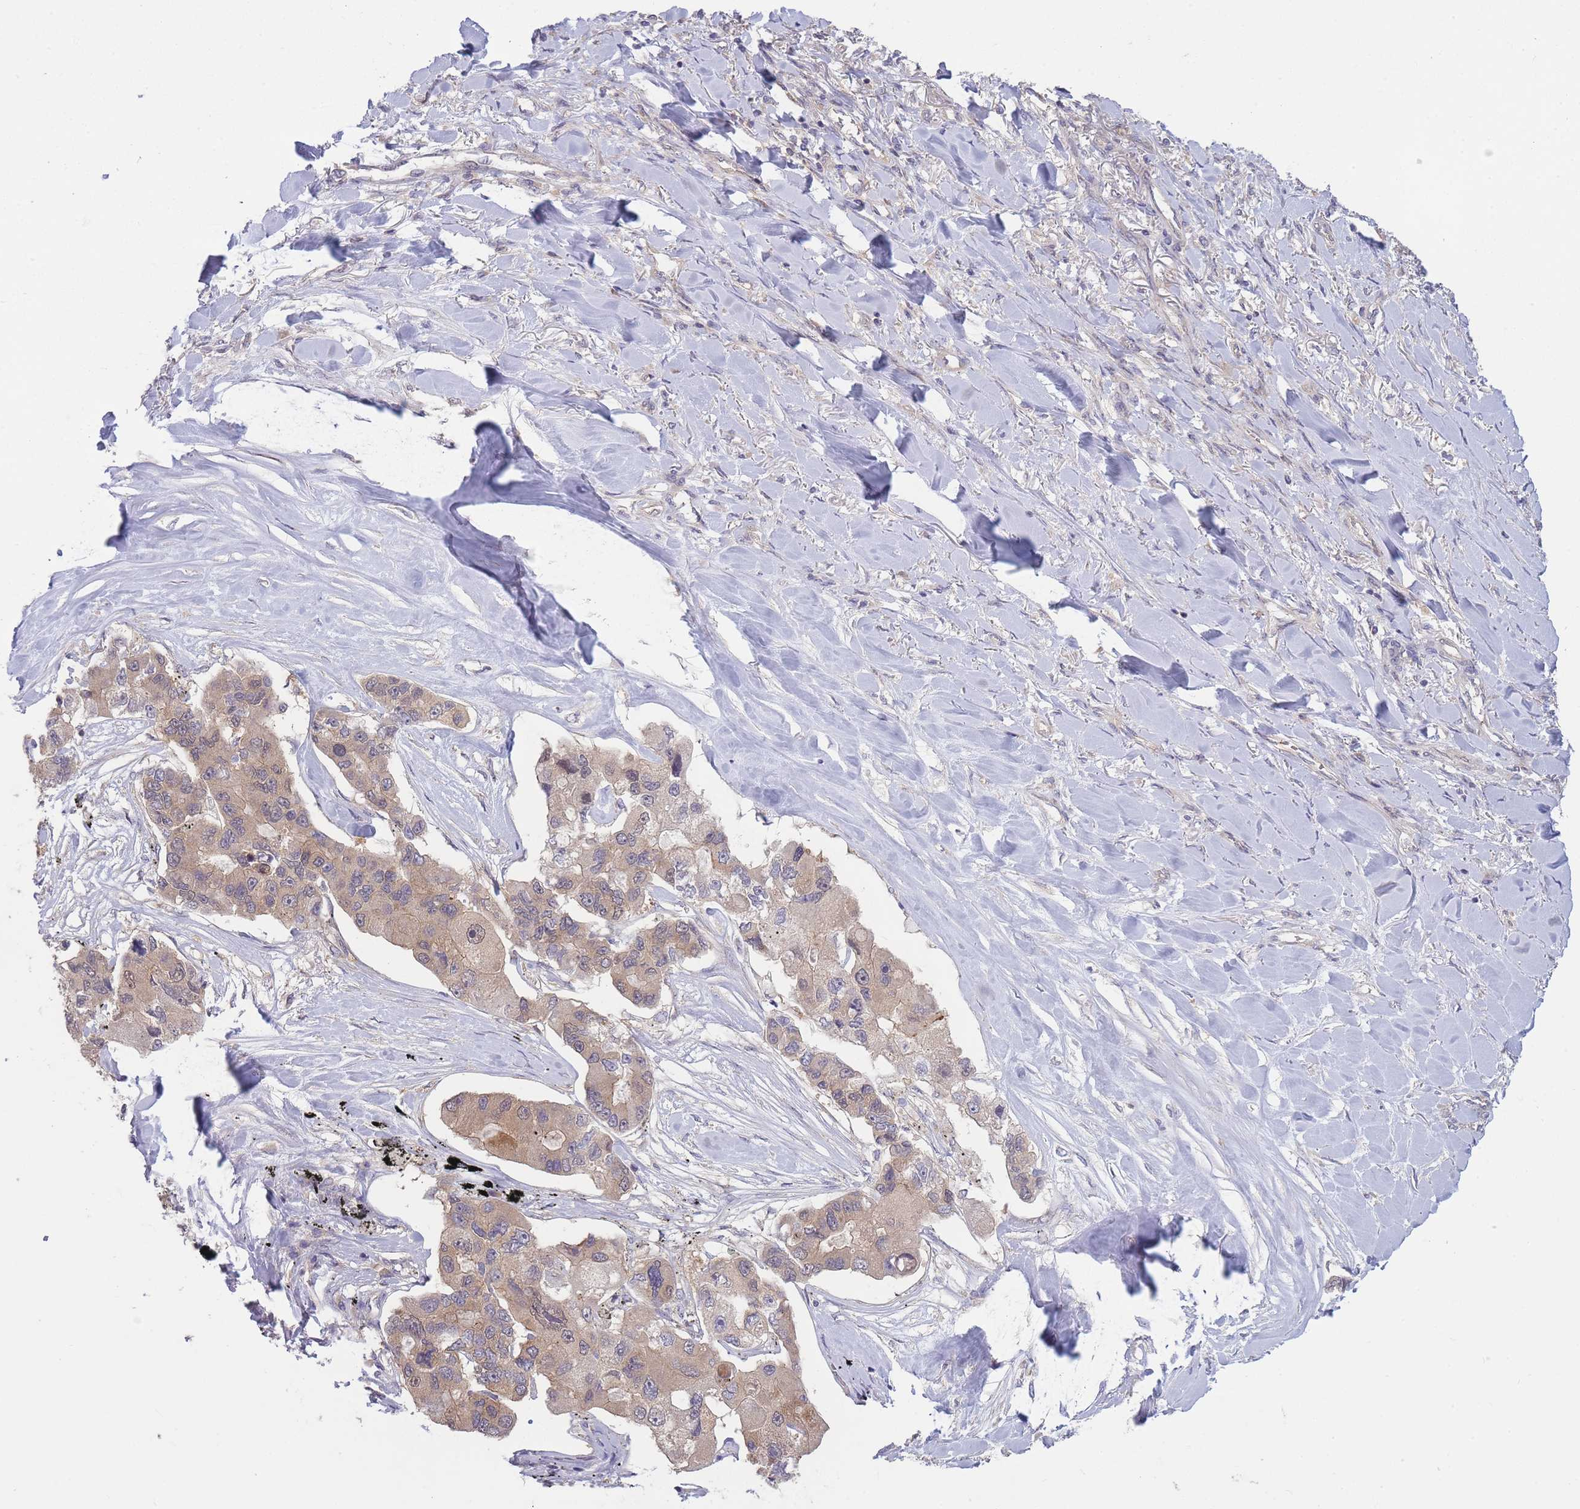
{"staining": {"intensity": "moderate", "quantity": ">75%", "location": "cytoplasmic/membranous"}, "tissue": "lung cancer", "cell_type": "Tumor cells", "image_type": "cancer", "snomed": [{"axis": "morphology", "description": "Adenocarcinoma, NOS"}, {"axis": "topography", "description": "Lung"}], "caption": "This photomicrograph displays IHC staining of adenocarcinoma (lung), with medium moderate cytoplasmic/membranous positivity in about >75% of tumor cells.", "gene": "PFDN6", "patient": {"sex": "female", "age": 54}}